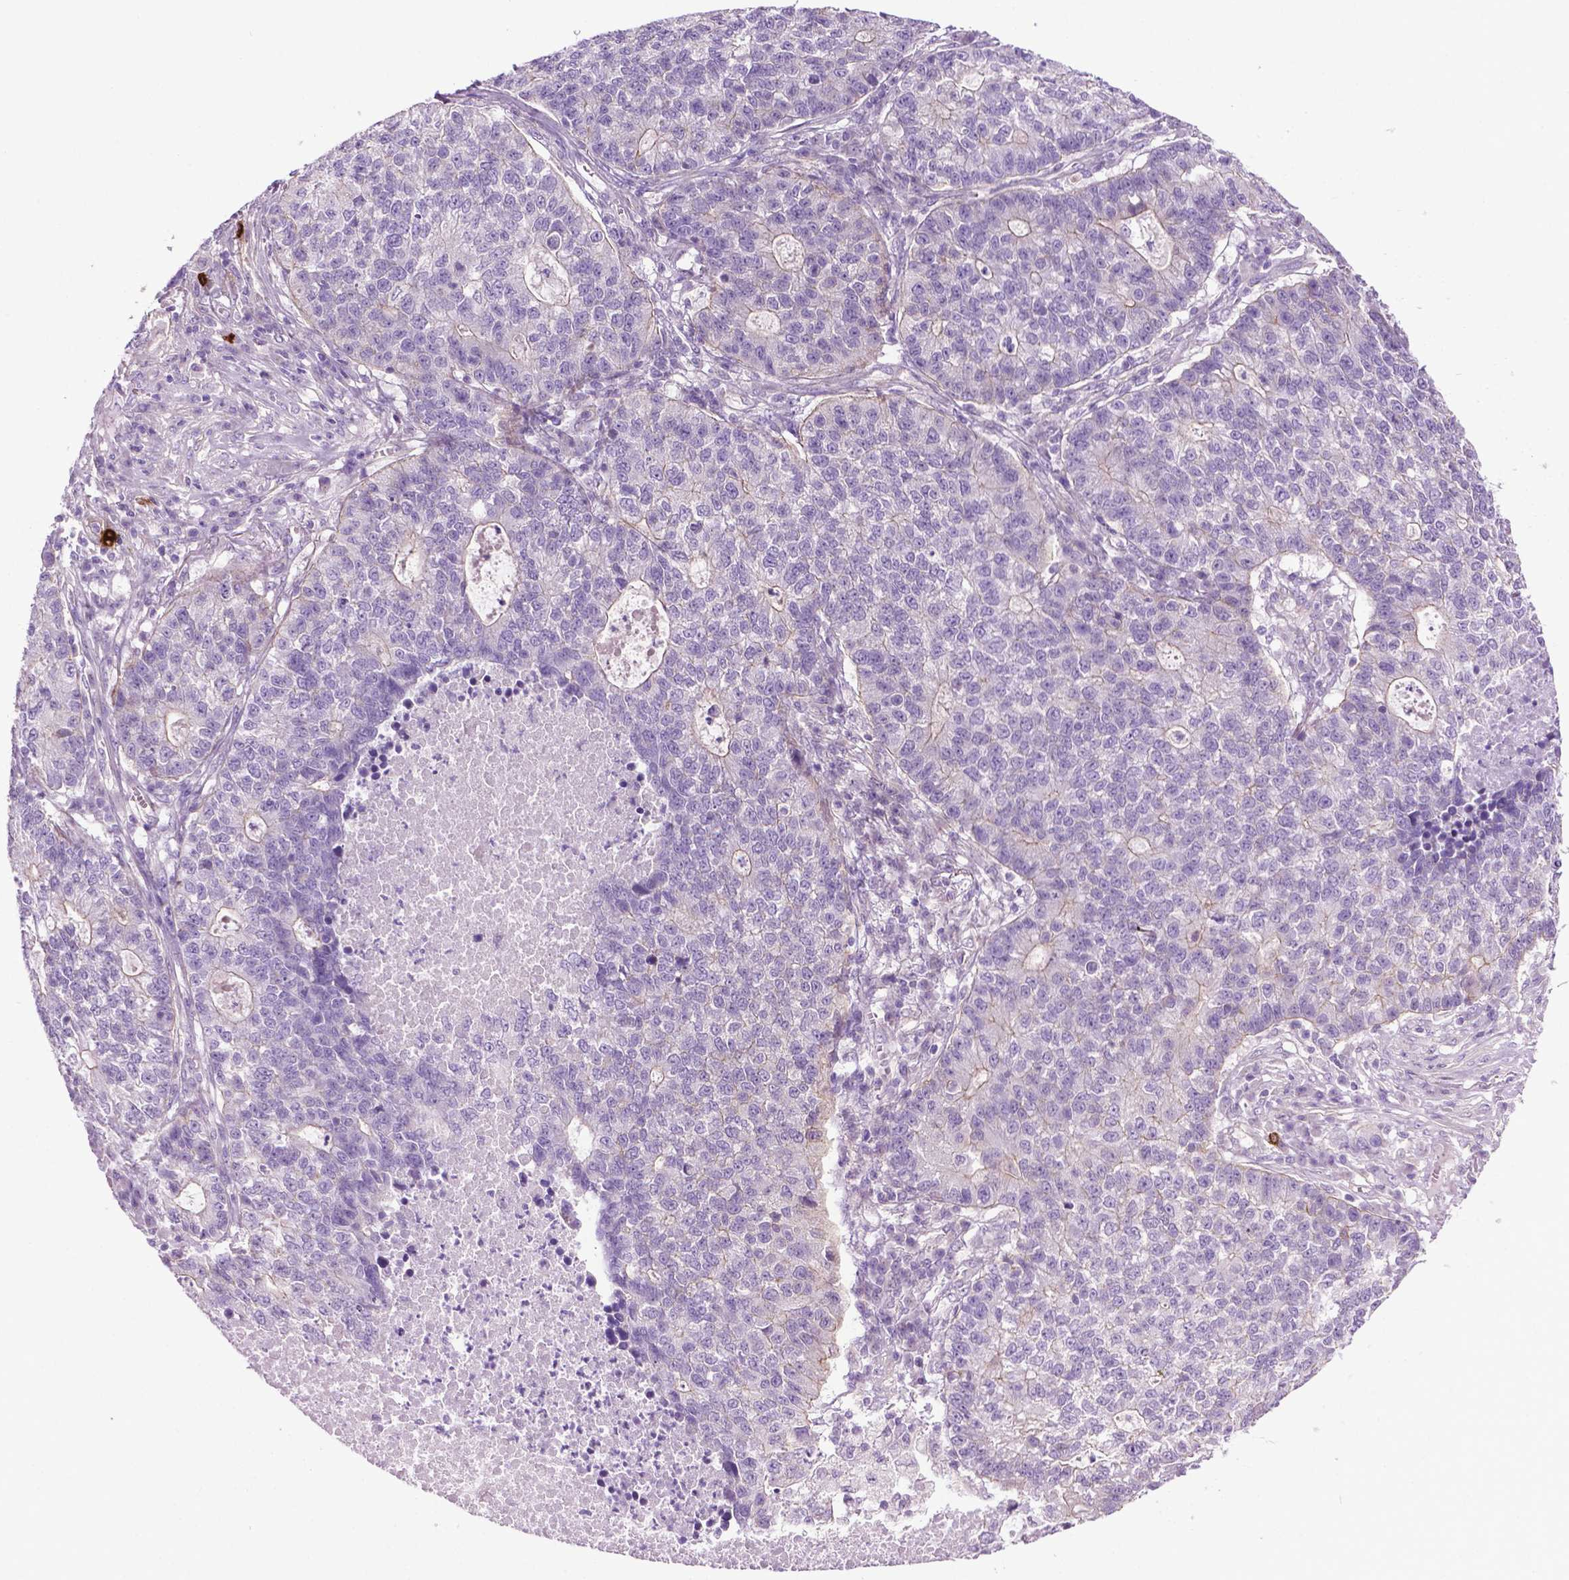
{"staining": {"intensity": "negative", "quantity": "none", "location": "none"}, "tissue": "lung cancer", "cell_type": "Tumor cells", "image_type": "cancer", "snomed": [{"axis": "morphology", "description": "Adenocarcinoma, NOS"}, {"axis": "topography", "description": "Lung"}], "caption": "Protein analysis of adenocarcinoma (lung) shows no significant positivity in tumor cells.", "gene": "SPECC1L", "patient": {"sex": "male", "age": 57}}